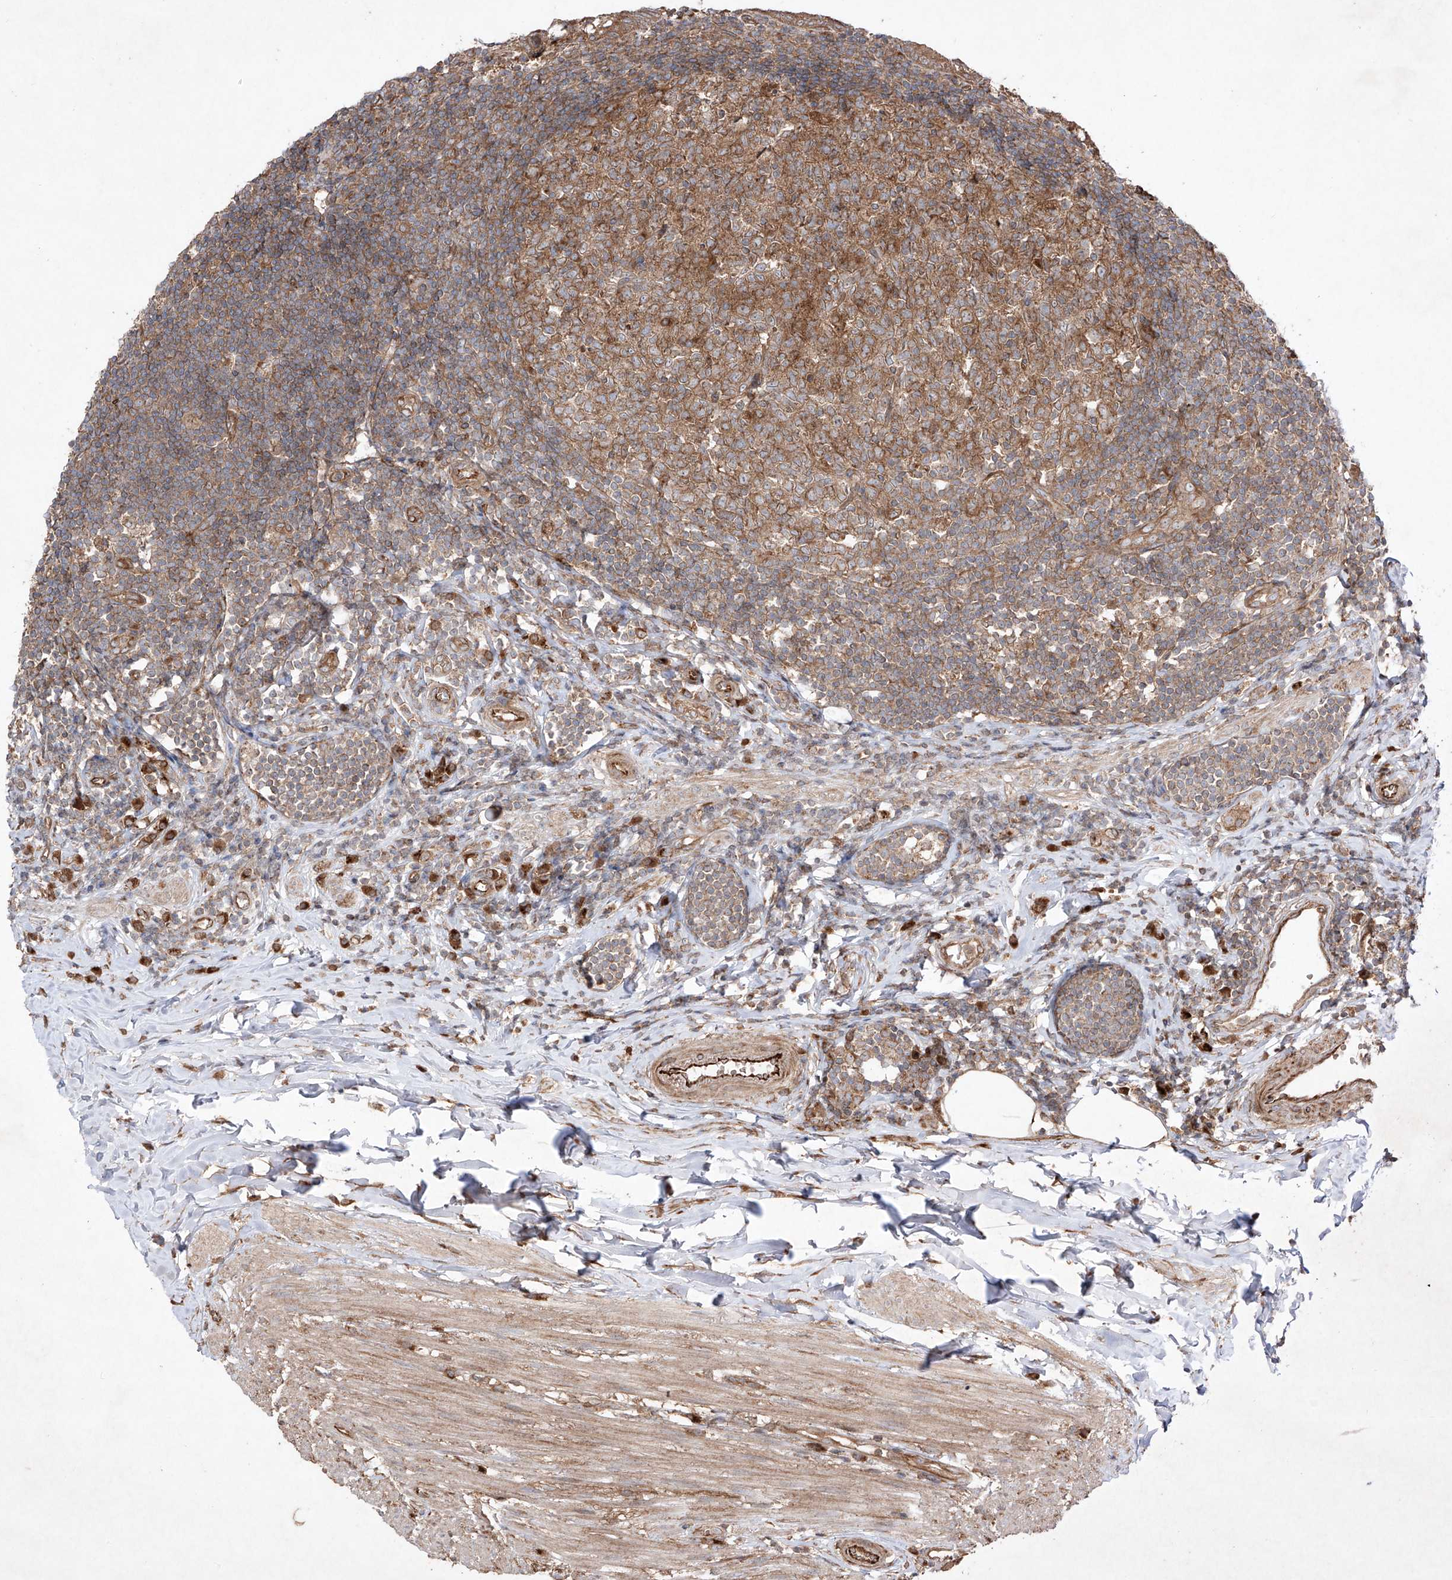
{"staining": {"intensity": "strong", "quantity": ">75%", "location": "cytoplasmic/membranous"}, "tissue": "appendix", "cell_type": "Glandular cells", "image_type": "normal", "snomed": [{"axis": "morphology", "description": "Normal tissue, NOS"}, {"axis": "topography", "description": "Appendix"}], "caption": "The immunohistochemical stain labels strong cytoplasmic/membranous positivity in glandular cells of normal appendix. Immunohistochemistry stains the protein of interest in brown and the nuclei are stained blue.", "gene": "YKT6", "patient": {"sex": "female", "age": 54}}